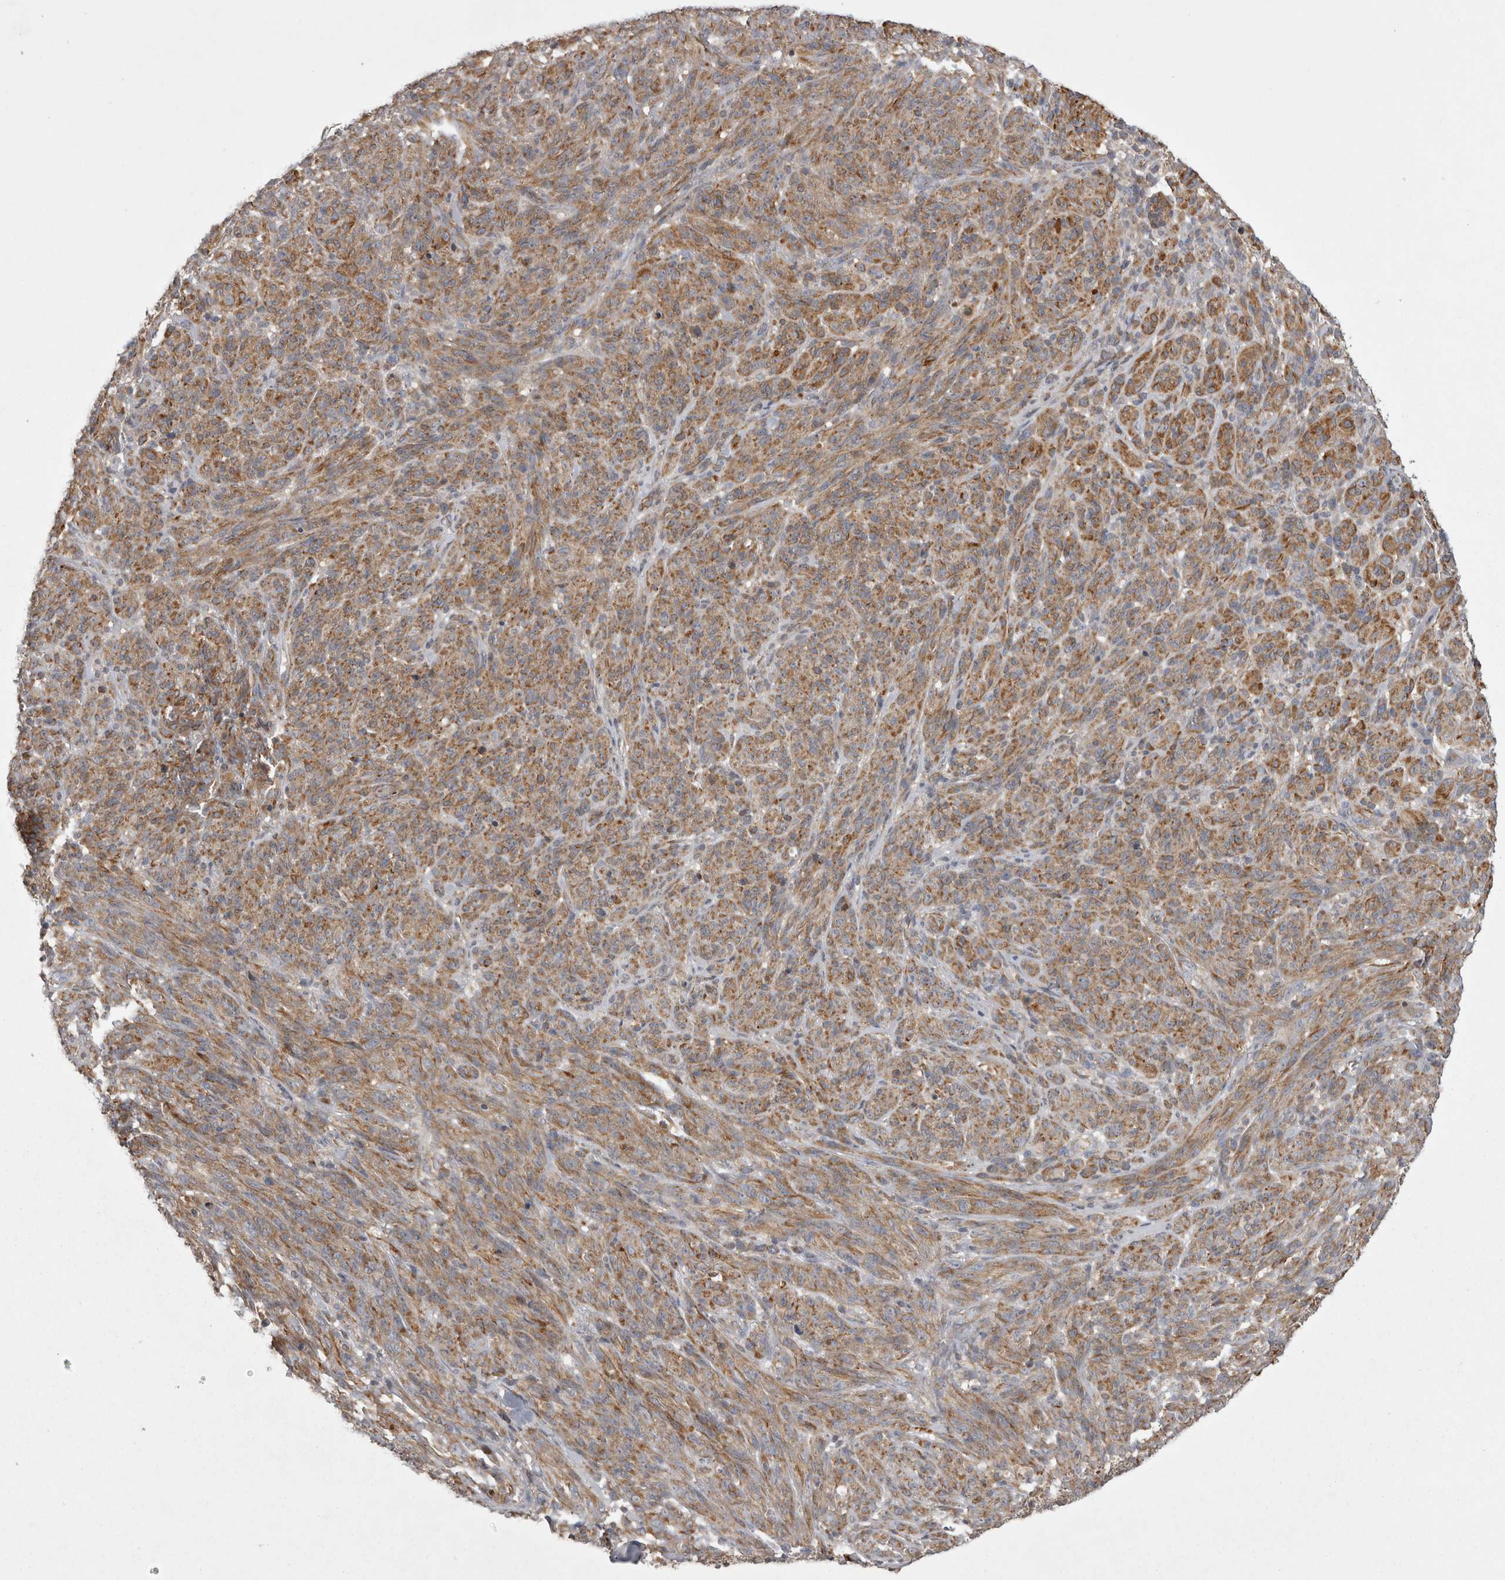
{"staining": {"intensity": "moderate", "quantity": ">75%", "location": "cytoplasmic/membranous"}, "tissue": "melanoma", "cell_type": "Tumor cells", "image_type": "cancer", "snomed": [{"axis": "morphology", "description": "Malignant melanoma, NOS"}, {"axis": "topography", "description": "Skin of head"}], "caption": "IHC staining of malignant melanoma, which demonstrates medium levels of moderate cytoplasmic/membranous expression in about >75% of tumor cells indicating moderate cytoplasmic/membranous protein positivity. The staining was performed using DAB (3,3'-diaminobenzidine) (brown) for protein detection and nuclei were counterstained in hematoxylin (blue).", "gene": "TSPOAP1", "patient": {"sex": "male", "age": 96}}